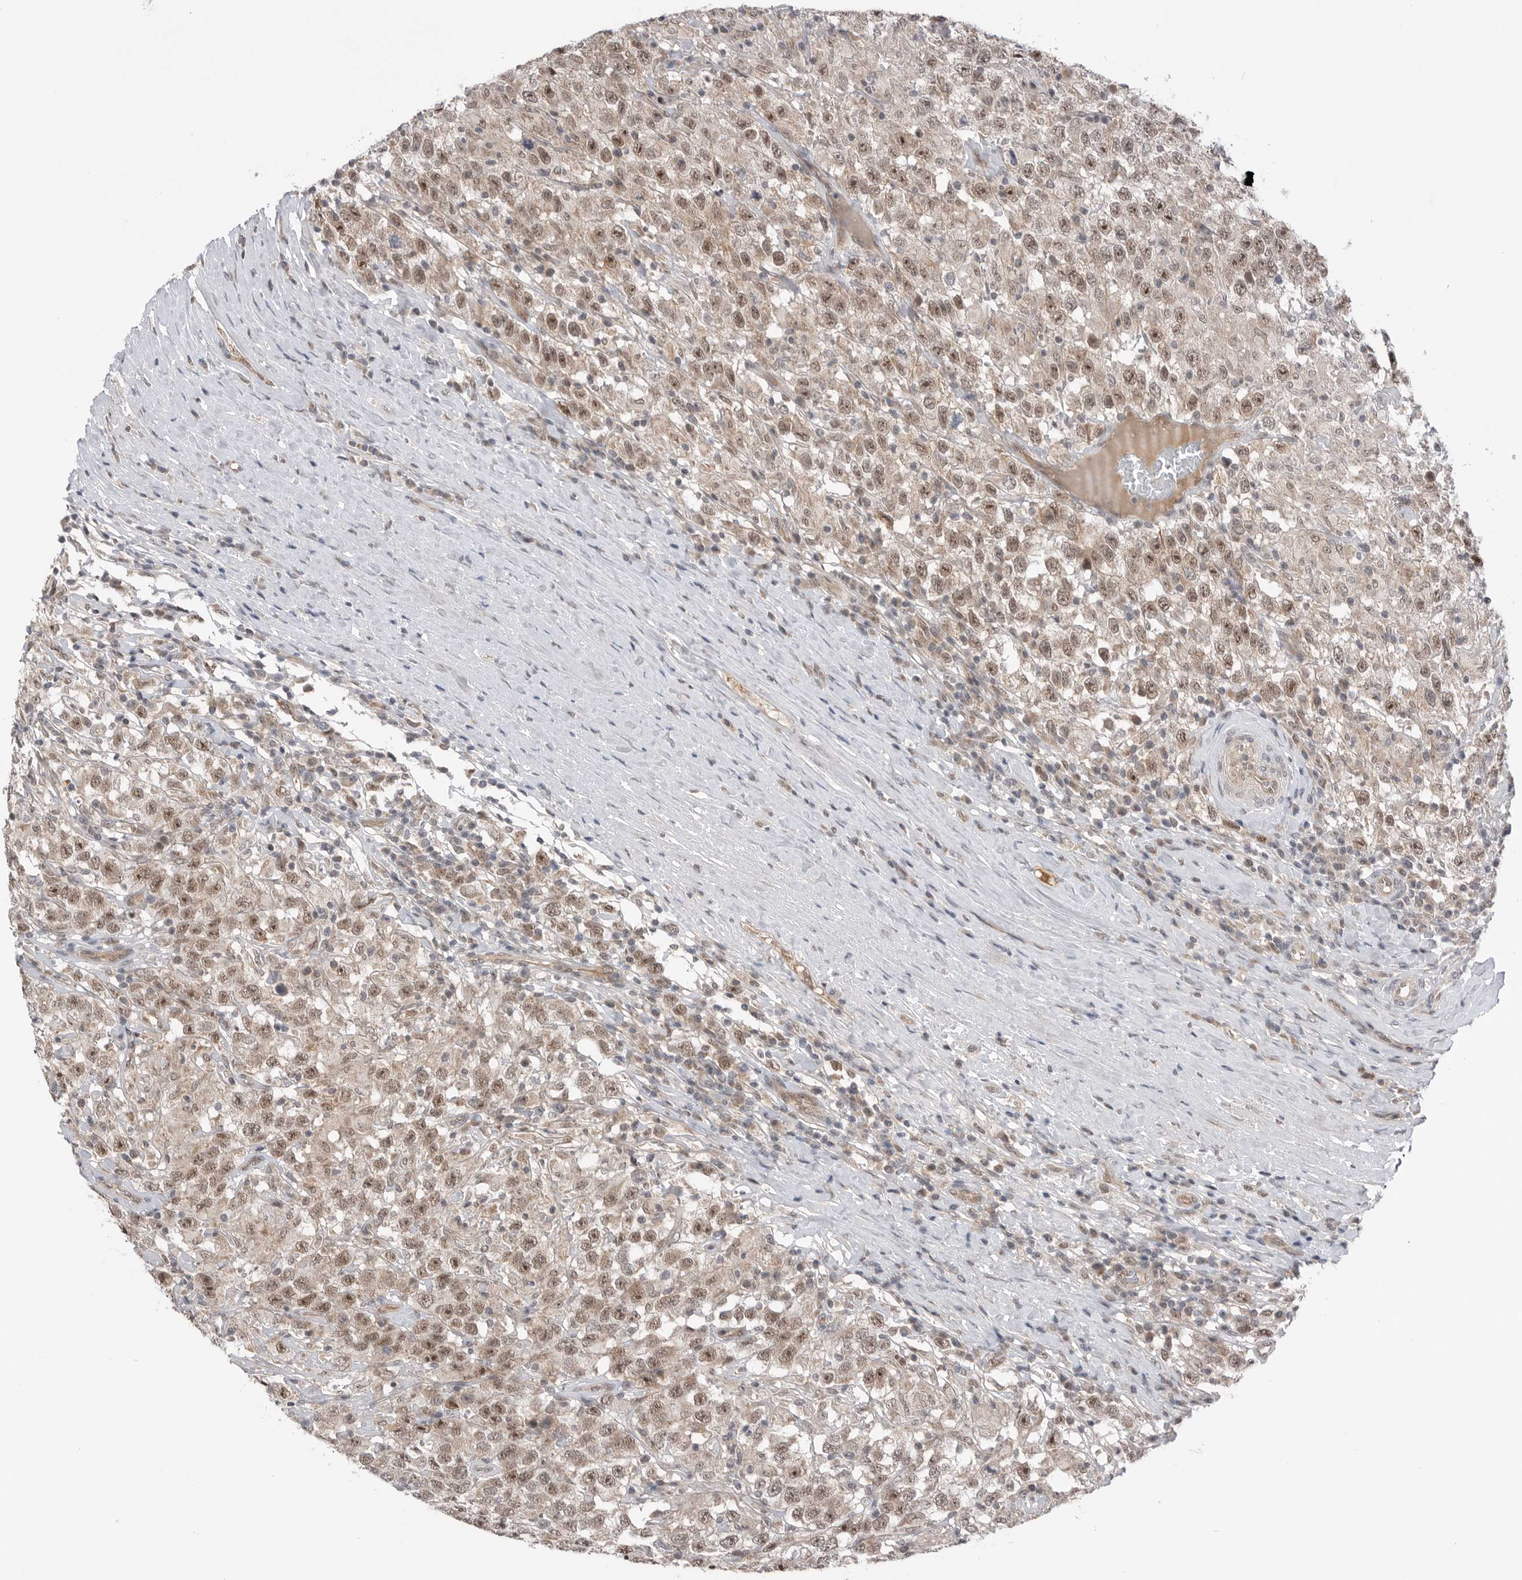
{"staining": {"intensity": "moderate", "quantity": ">75%", "location": "cytoplasmic/membranous,nuclear"}, "tissue": "testis cancer", "cell_type": "Tumor cells", "image_type": "cancer", "snomed": [{"axis": "morphology", "description": "Seminoma, NOS"}, {"axis": "topography", "description": "Testis"}], "caption": "A high-resolution histopathology image shows IHC staining of seminoma (testis), which shows moderate cytoplasmic/membranous and nuclear staining in about >75% of tumor cells. The staining is performed using DAB brown chromogen to label protein expression. The nuclei are counter-stained blue using hematoxylin.", "gene": "NTAQ1", "patient": {"sex": "male", "age": 41}}